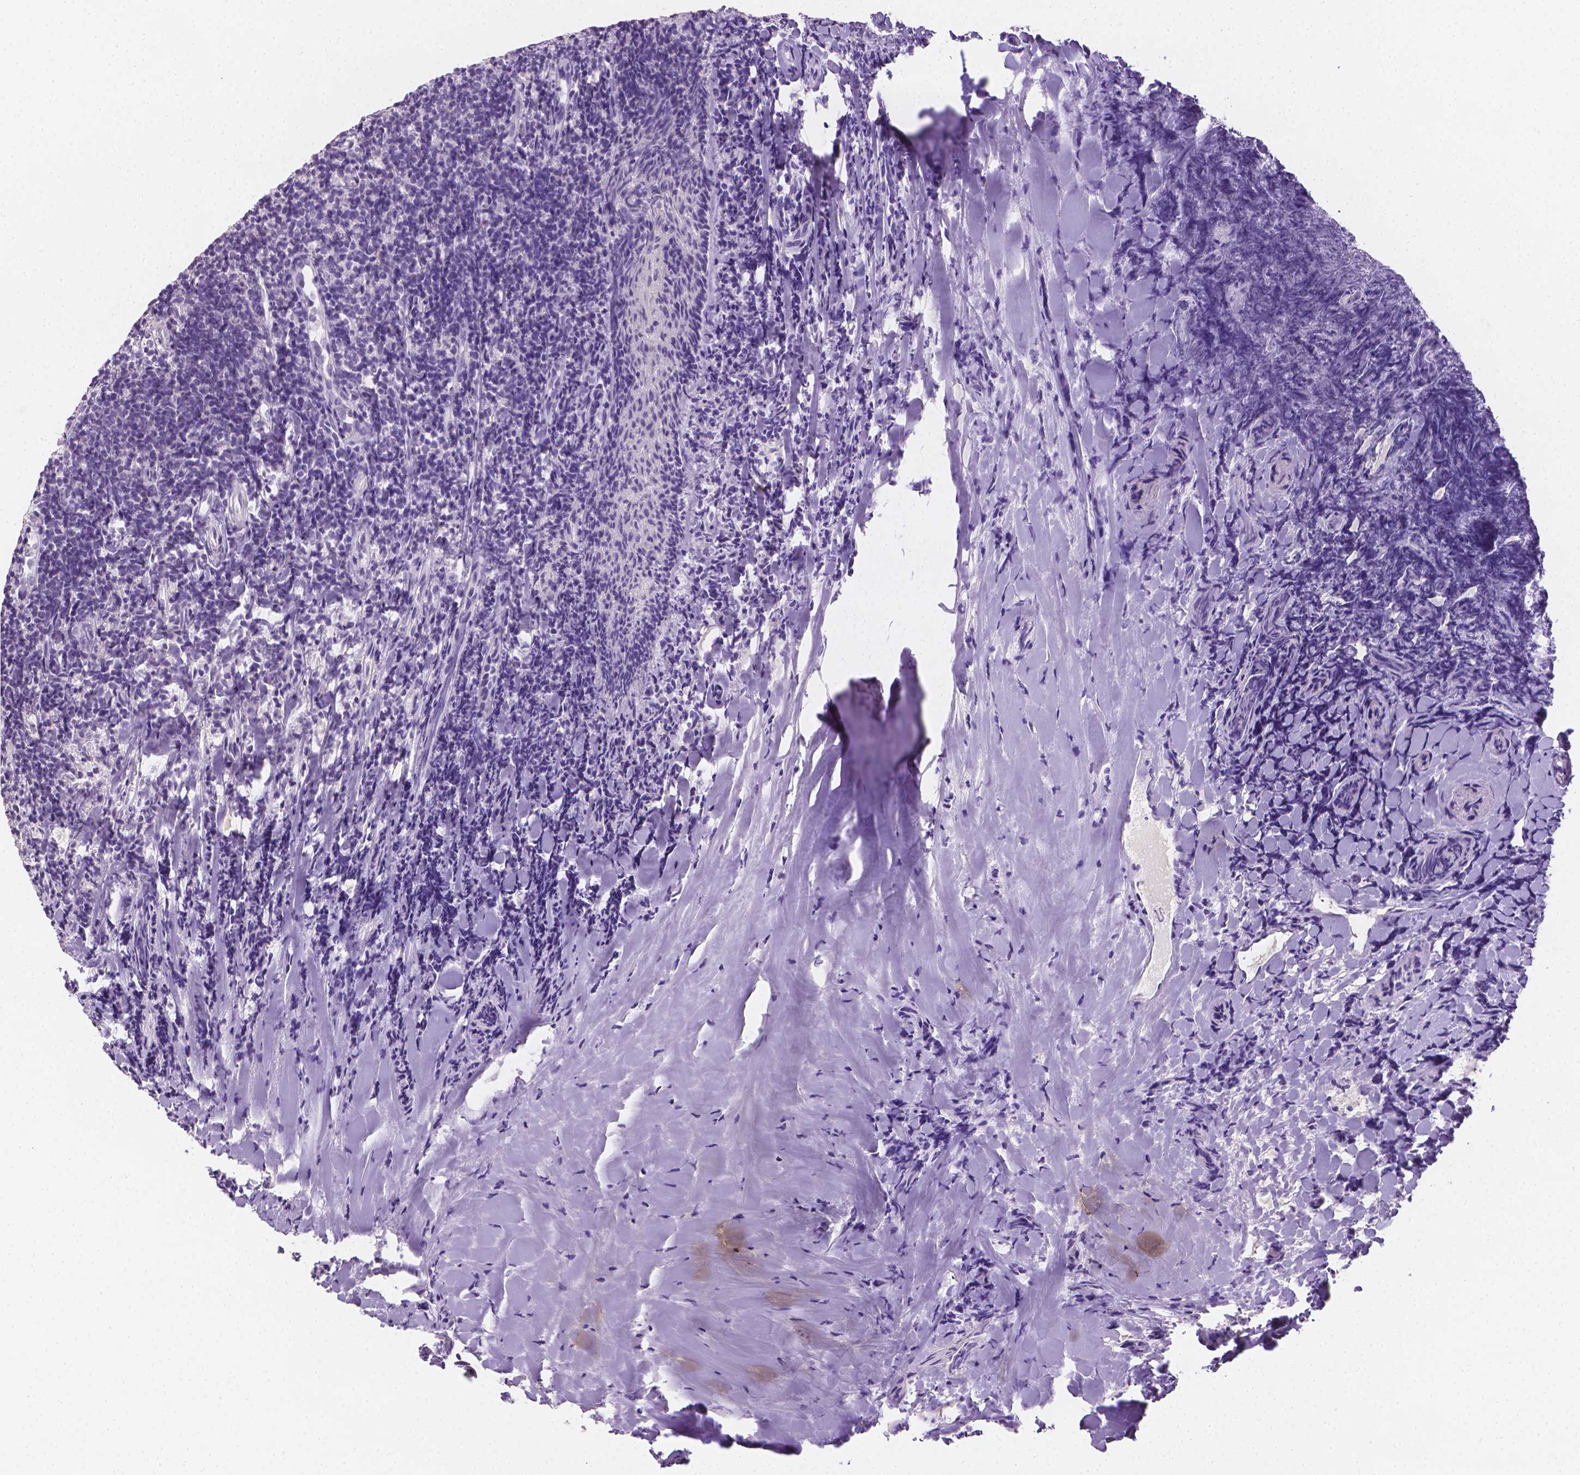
{"staining": {"intensity": "negative", "quantity": "none", "location": "none"}, "tissue": "tonsil", "cell_type": "Germinal center cells", "image_type": "normal", "snomed": [{"axis": "morphology", "description": "Normal tissue, NOS"}, {"axis": "topography", "description": "Tonsil"}], "caption": "This is an IHC photomicrograph of benign tonsil. There is no expression in germinal center cells.", "gene": "TNNI2", "patient": {"sex": "female", "age": 10}}